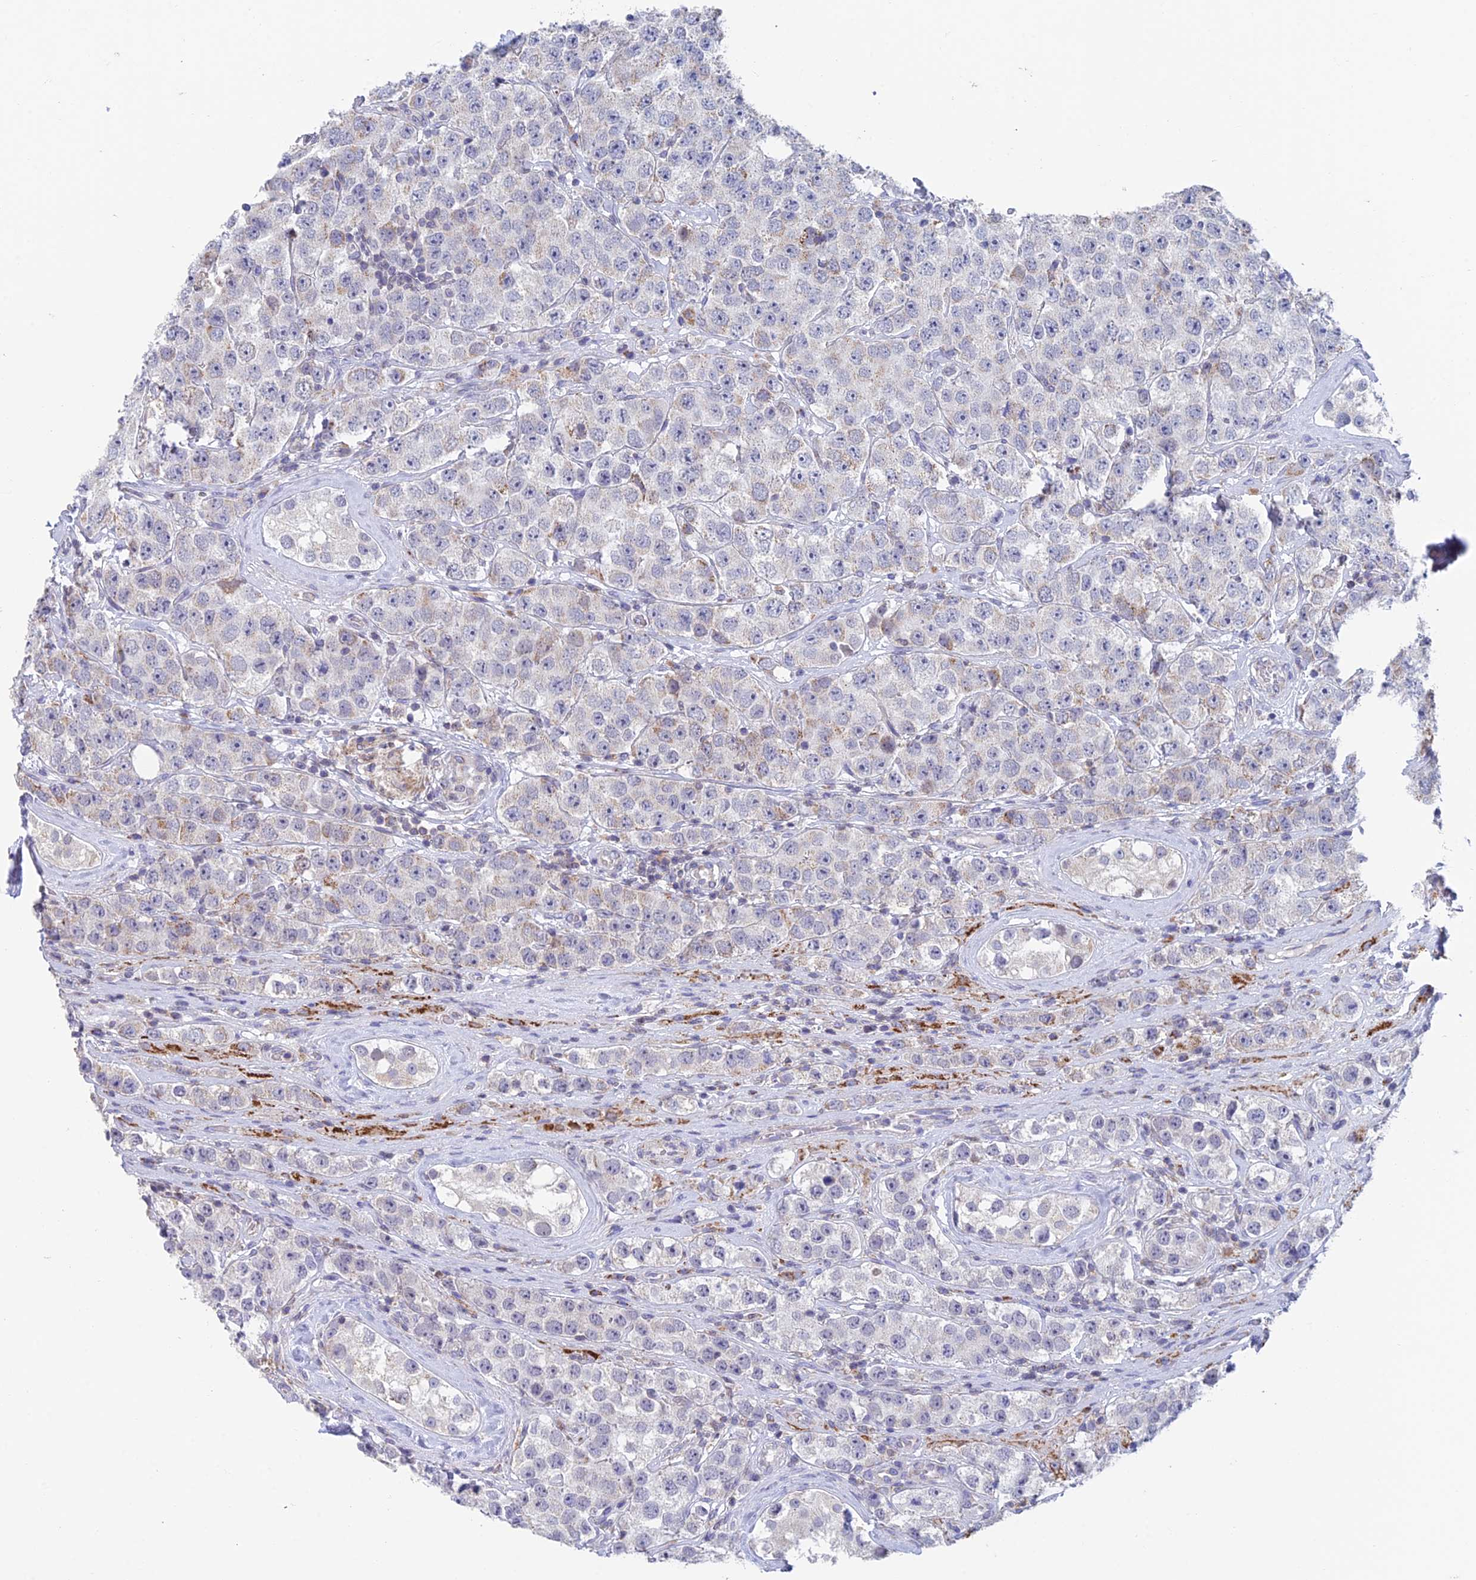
{"staining": {"intensity": "negative", "quantity": "none", "location": "none"}, "tissue": "testis cancer", "cell_type": "Tumor cells", "image_type": "cancer", "snomed": [{"axis": "morphology", "description": "Seminoma, NOS"}, {"axis": "topography", "description": "Testis"}], "caption": "This is an immunohistochemistry micrograph of human testis cancer. There is no staining in tumor cells.", "gene": "REXO5", "patient": {"sex": "male", "age": 28}}